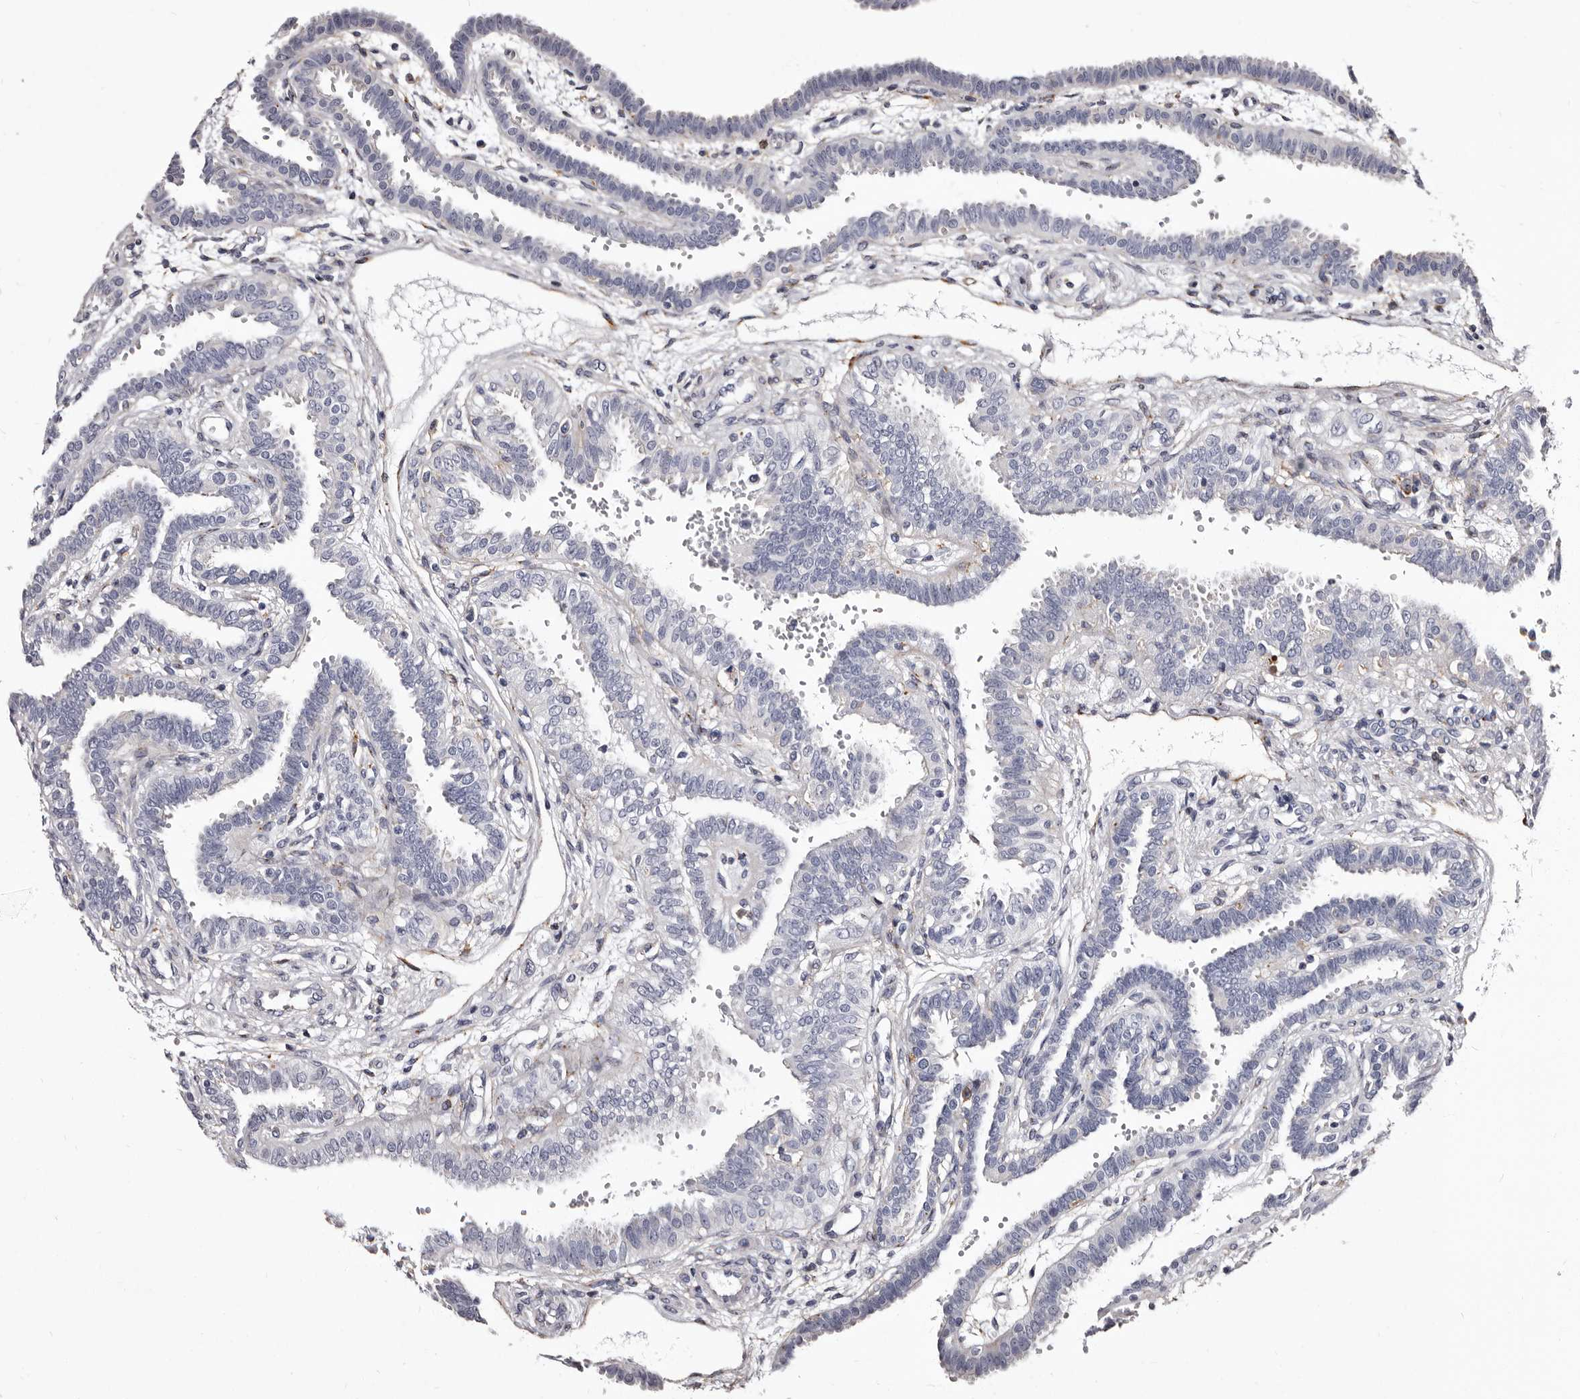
{"staining": {"intensity": "negative", "quantity": "none", "location": "none"}, "tissue": "fallopian tube", "cell_type": "Glandular cells", "image_type": "normal", "snomed": [{"axis": "morphology", "description": "Normal tissue, NOS"}, {"axis": "topography", "description": "Fallopian tube"}, {"axis": "topography", "description": "Placenta"}], "caption": "Immunohistochemical staining of benign fallopian tube demonstrates no significant expression in glandular cells. Brightfield microscopy of immunohistochemistry stained with DAB (brown) and hematoxylin (blue), captured at high magnification.", "gene": "AUNIP", "patient": {"sex": "female", "age": 34}}